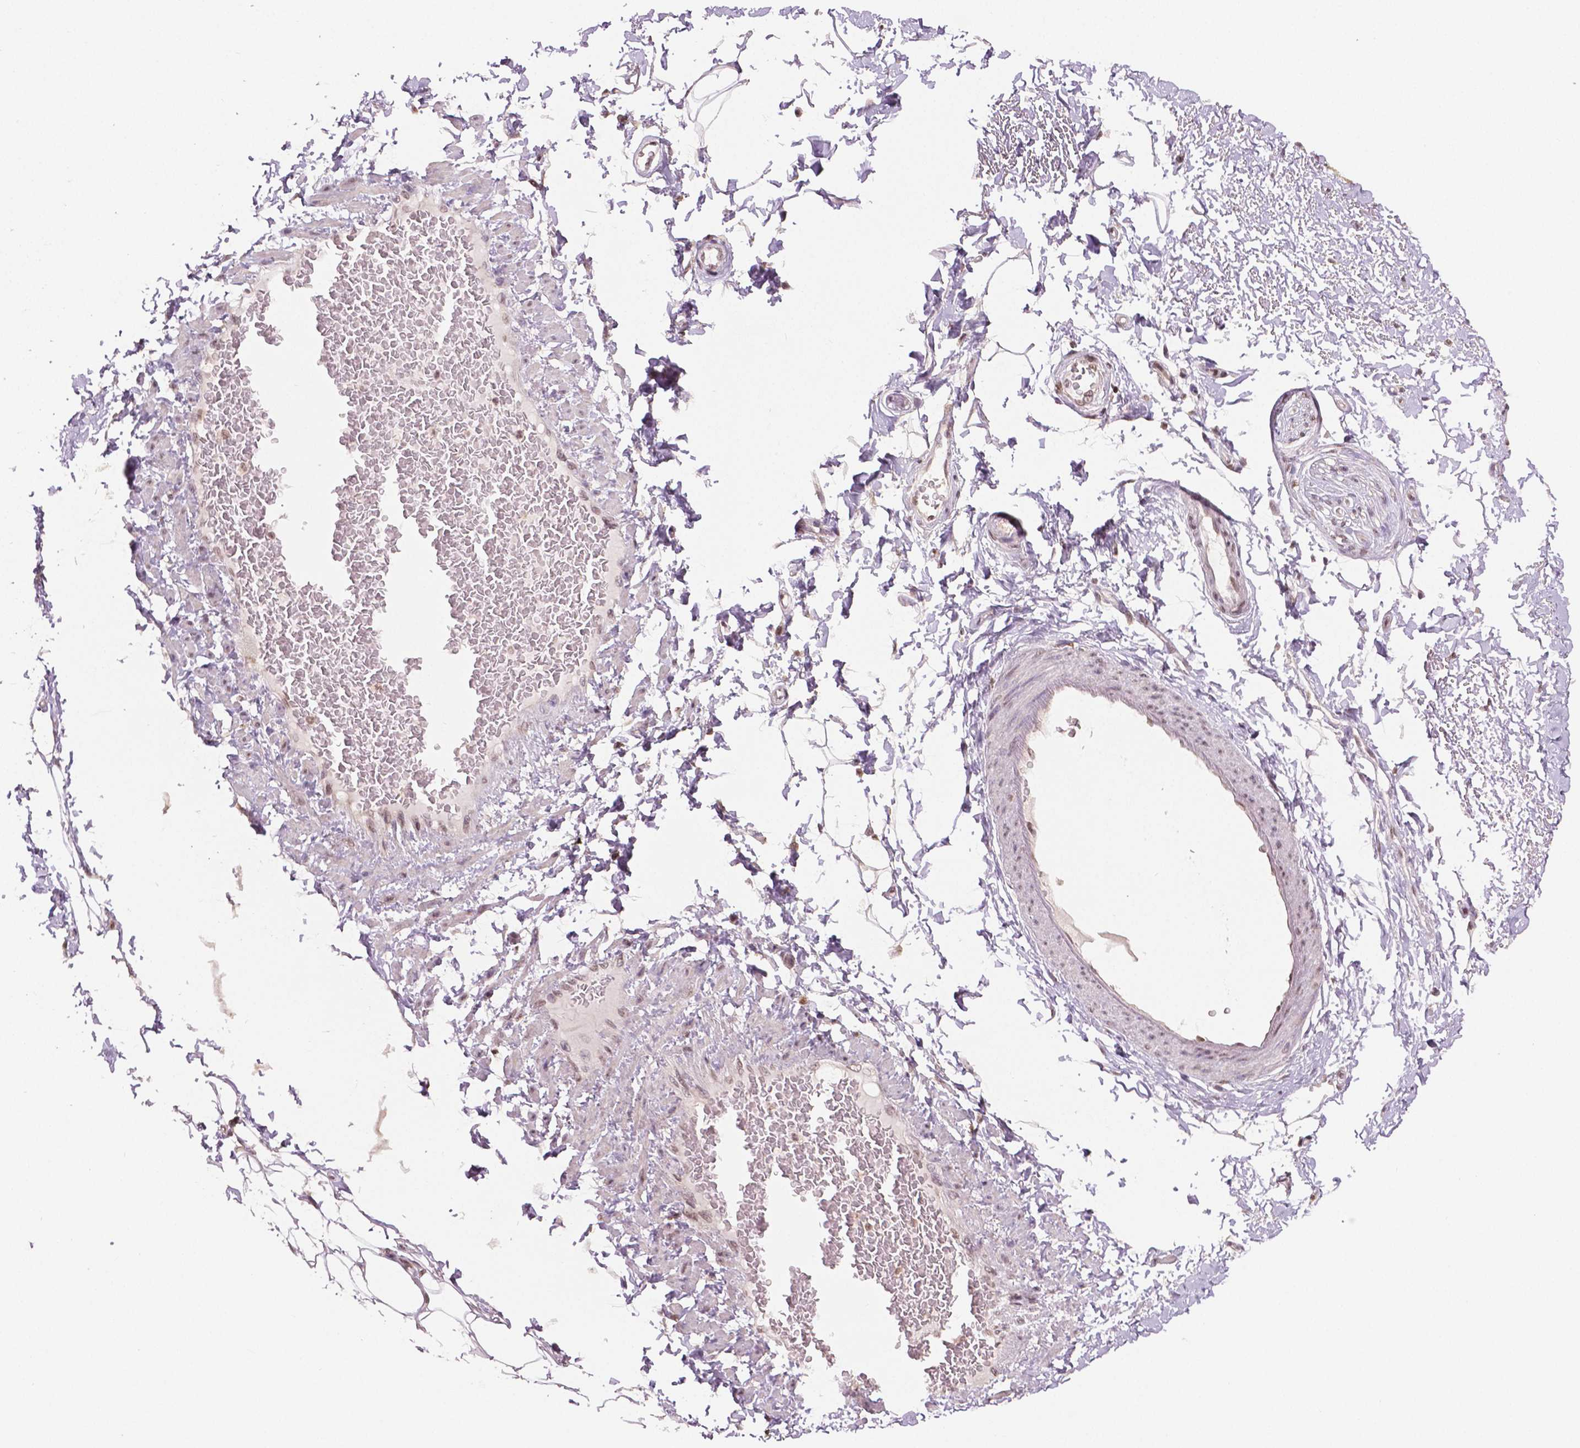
{"staining": {"intensity": "weak", "quantity": "25%-75%", "location": "nuclear"}, "tissue": "adipose tissue", "cell_type": "Adipocytes", "image_type": "normal", "snomed": [{"axis": "morphology", "description": "Normal tissue, NOS"}, {"axis": "topography", "description": "Peripheral nerve tissue"}], "caption": "Adipose tissue stained with IHC shows weak nuclear positivity in about 25%-75% of adipocytes. The staining was performed using DAB (3,3'-diaminobenzidine) to visualize the protein expression in brown, while the nuclei were stained in blue with hematoxylin (Magnification: 20x).", "gene": "DEK", "patient": {"sex": "male", "age": 51}}